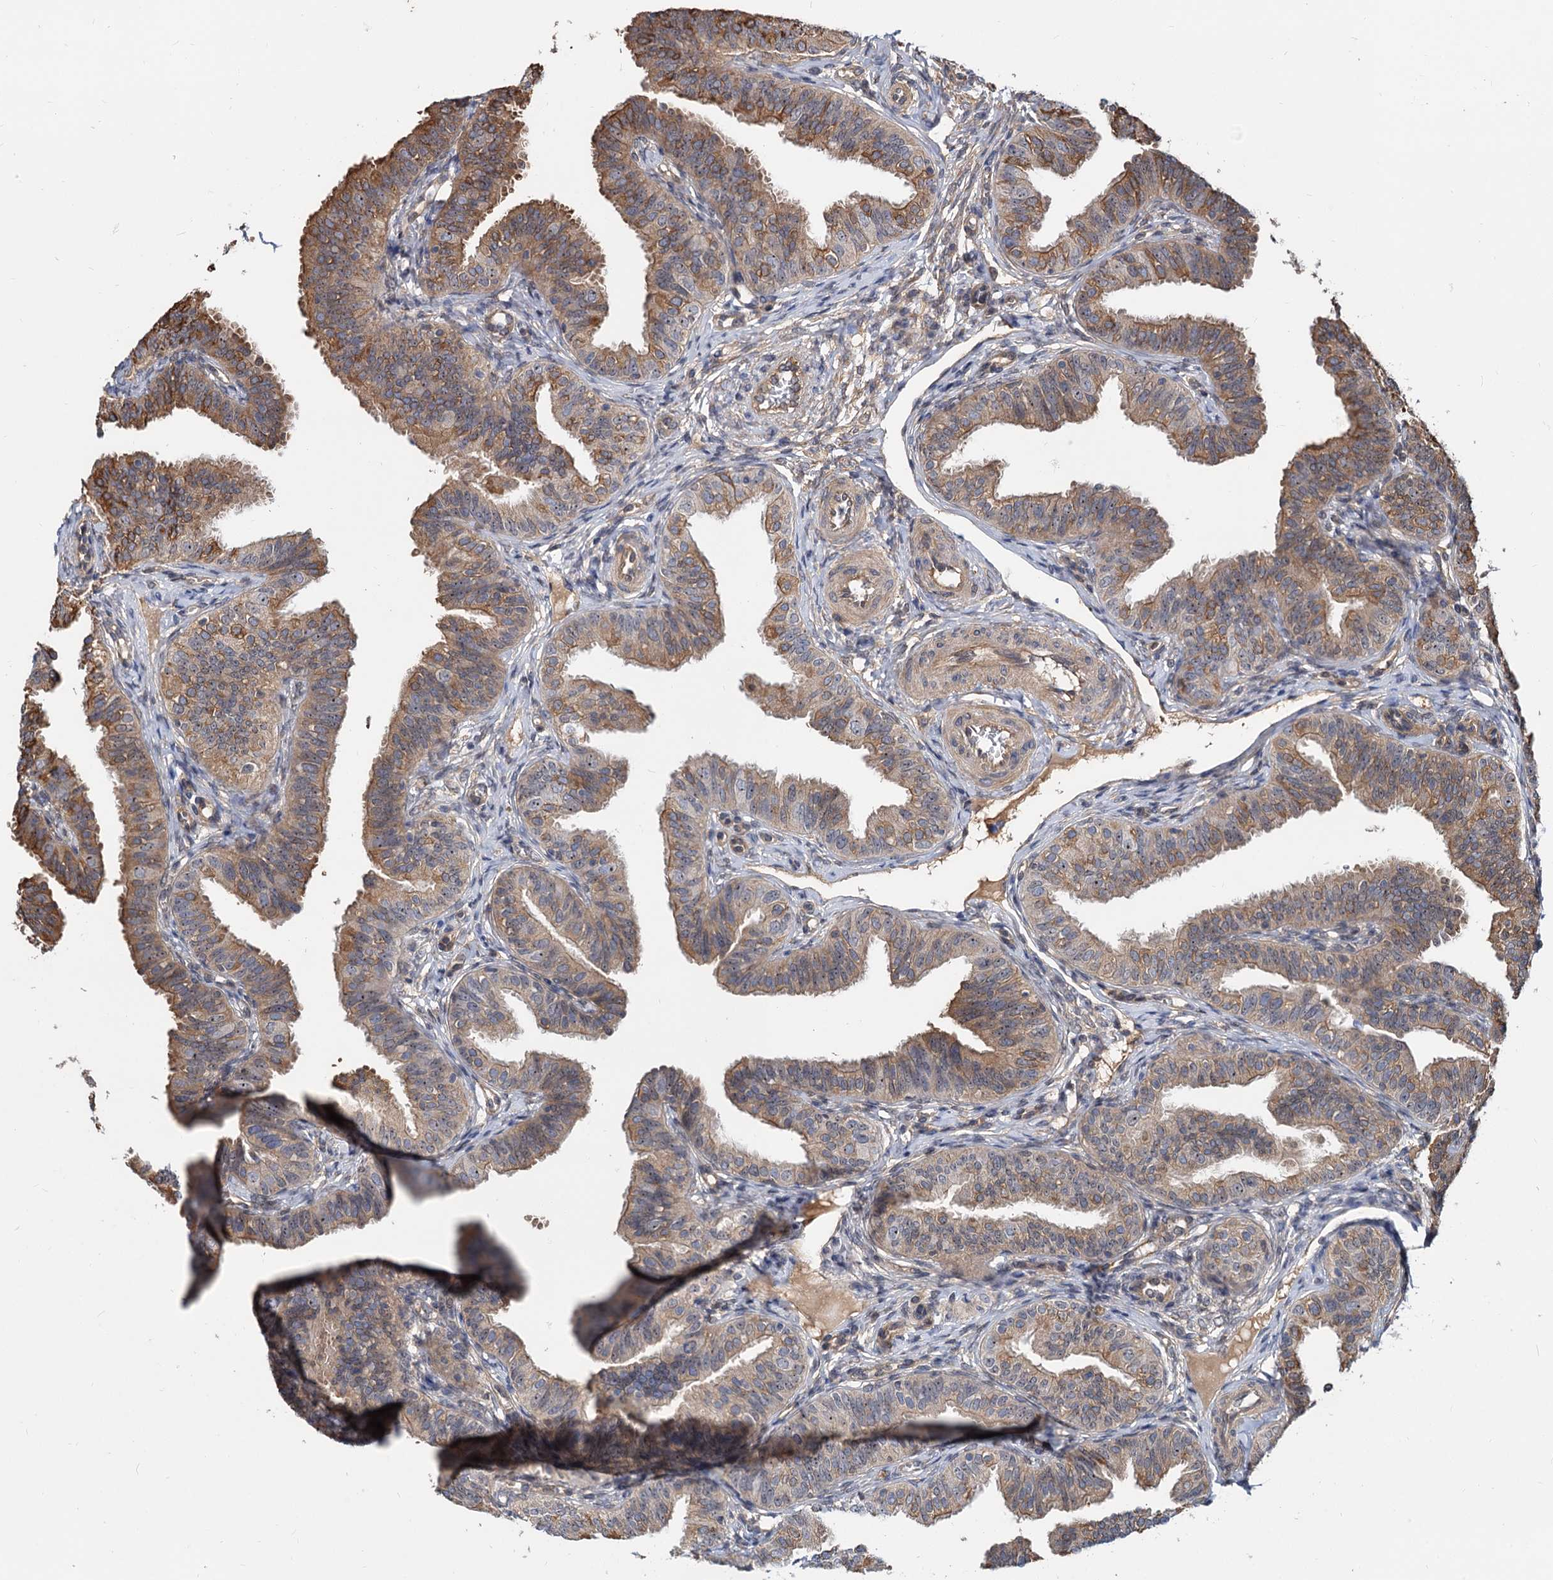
{"staining": {"intensity": "moderate", "quantity": ">75%", "location": "cytoplasmic/membranous"}, "tissue": "fallopian tube", "cell_type": "Glandular cells", "image_type": "normal", "snomed": [{"axis": "morphology", "description": "Normal tissue, NOS"}, {"axis": "topography", "description": "Fallopian tube"}], "caption": "A high-resolution photomicrograph shows immunohistochemistry staining of normal fallopian tube, which shows moderate cytoplasmic/membranous positivity in approximately >75% of glandular cells. The staining was performed using DAB (3,3'-diaminobenzidine) to visualize the protein expression in brown, while the nuclei were stained in blue with hematoxylin (Magnification: 20x).", "gene": "SNX15", "patient": {"sex": "female", "age": 35}}